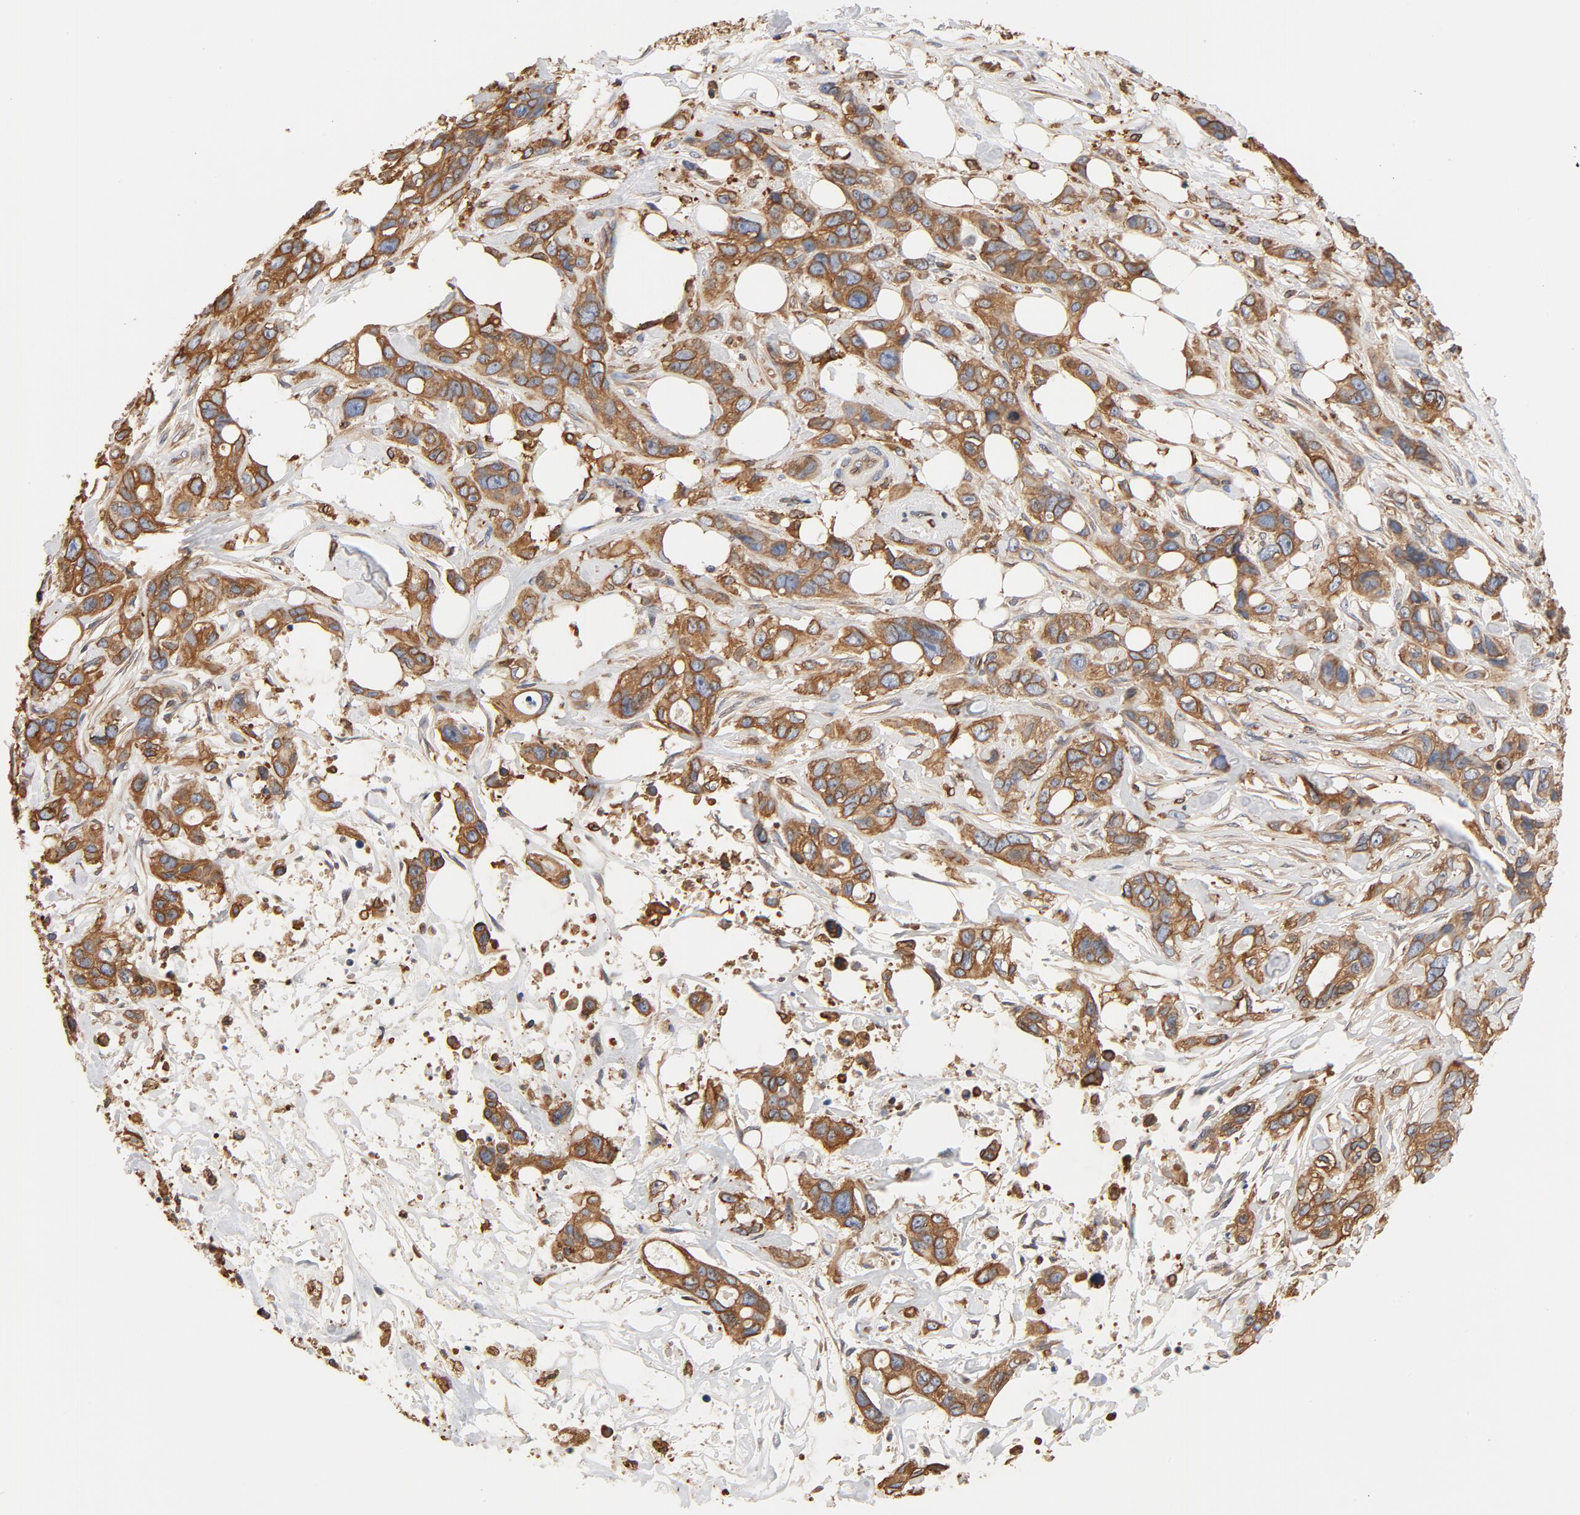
{"staining": {"intensity": "moderate", "quantity": ">75%", "location": "cytoplasmic/membranous"}, "tissue": "stomach cancer", "cell_type": "Tumor cells", "image_type": "cancer", "snomed": [{"axis": "morphology", "description": "Adenocarcinoma, NOS"}, {"axis": "topography", "description": "Stomach, upper"}], "caption": "Immunohistochemistry (IHC) histopathology image of neoplastic tissue: stomach cancer (adenocarcinoma) stained using IHC demonstrates medium levels of moderate protein expression localized specifically in the cytoplasmic/membranous of tumor cells, appearing as a cytoplasmic/membranous brown color.", "gene": "BCAP31", "patient": {"sex": "male", "age": 47}}